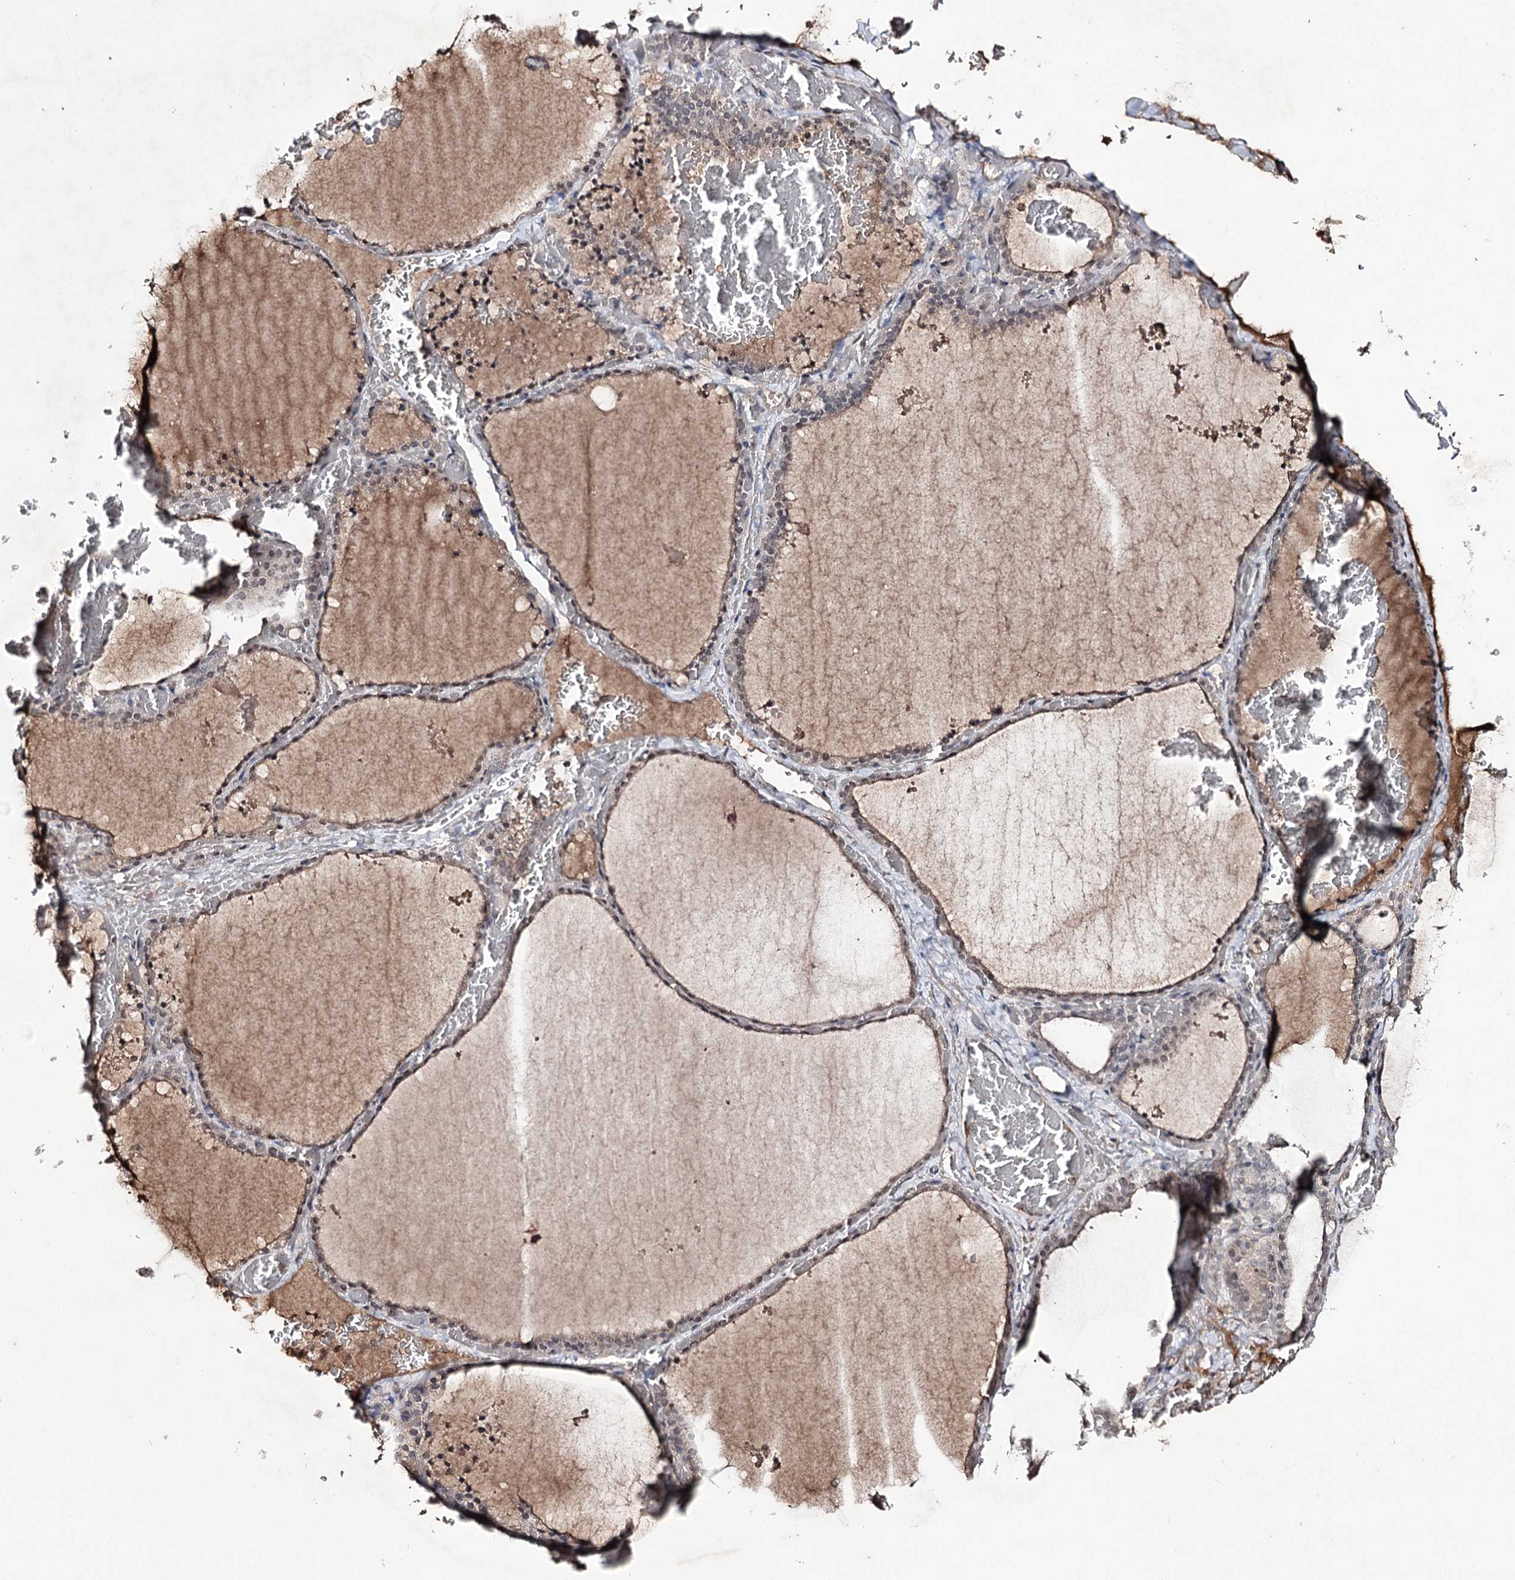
{"staining": {"intensity": "weak", "quantity": "25%-75%", "location": "cytoplasmic/membranous"}, "tissue": "thyroid gland", "cell_type": "Glandular cells", "image_type": "normal", "snomed": [{"axis": "morphology", "description": "Normal tissue, NOS"}, {"axis": "topography", "description": "Thyroid gland"}], "caption": "DAB immunohistochemical staining of unremarkable human thyroid gland demonstrates weak cytoplasmic/membranous protein staining in approximately 25%-75% of glandular cells.", "gene": "SYNGR3", "patient": {"sex": "female", "age": 39}}